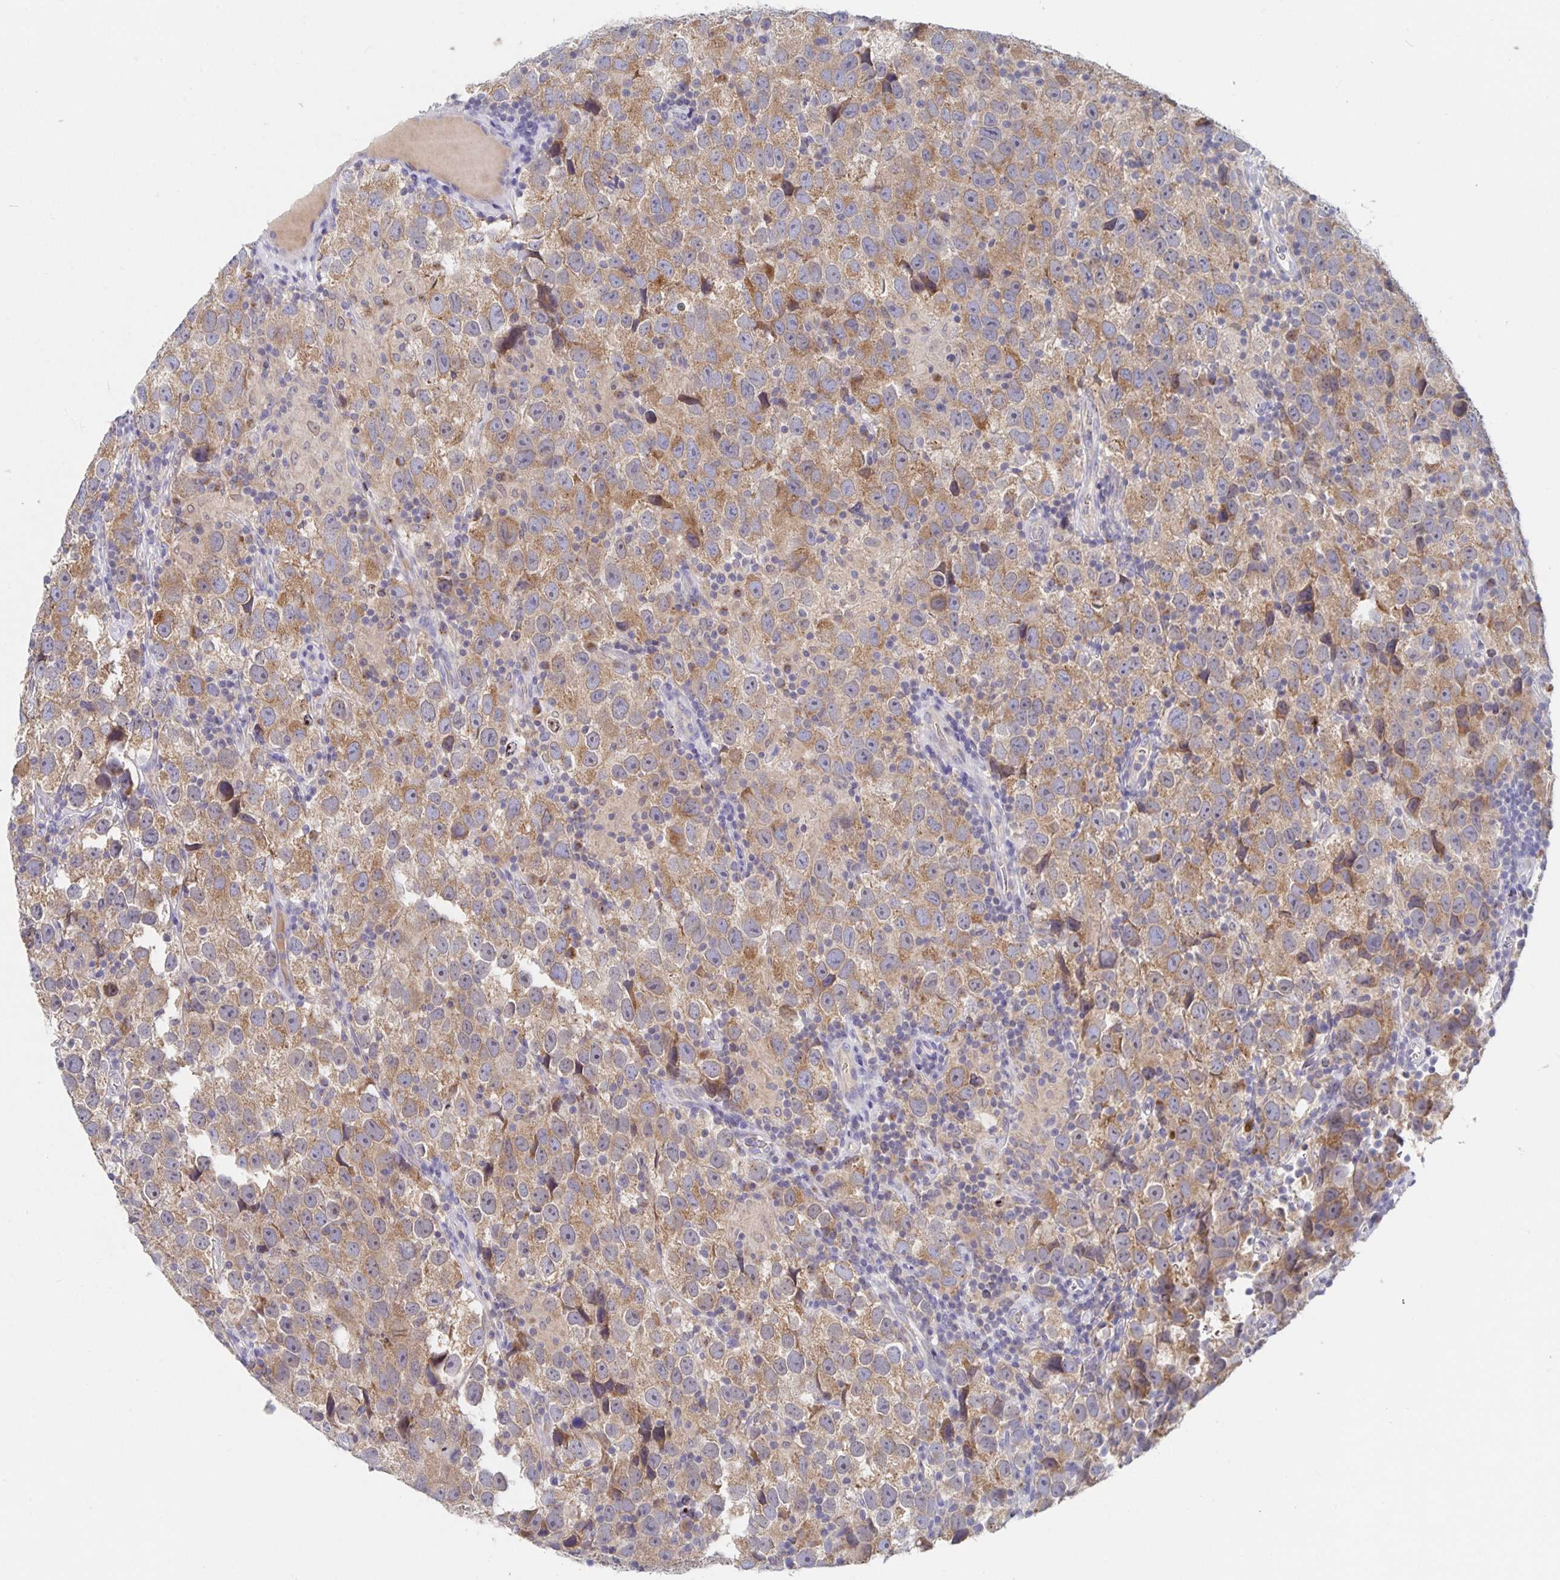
{"staining": {"intensity": "moderate", "quantity": ">75%", "location": "cytoplasmic/membranous"}, "tissue": "testis cancer", "cell_type": "Tumor cells", "image_type": "cancer", "snomed": [{"axis": "morphology", "description": "Seminoma, NOS"}, {"axis": "topography", "description": "Testis"}], "caption": "An image showing moderate cytoplasmic/membranous staining in approximately >75% of tumor cells in seminoma (testis), as visualized by brown immunohistochemical staining.", "gene": "CDC42BPG", "patient": {"sex": "male", "age": 26}}